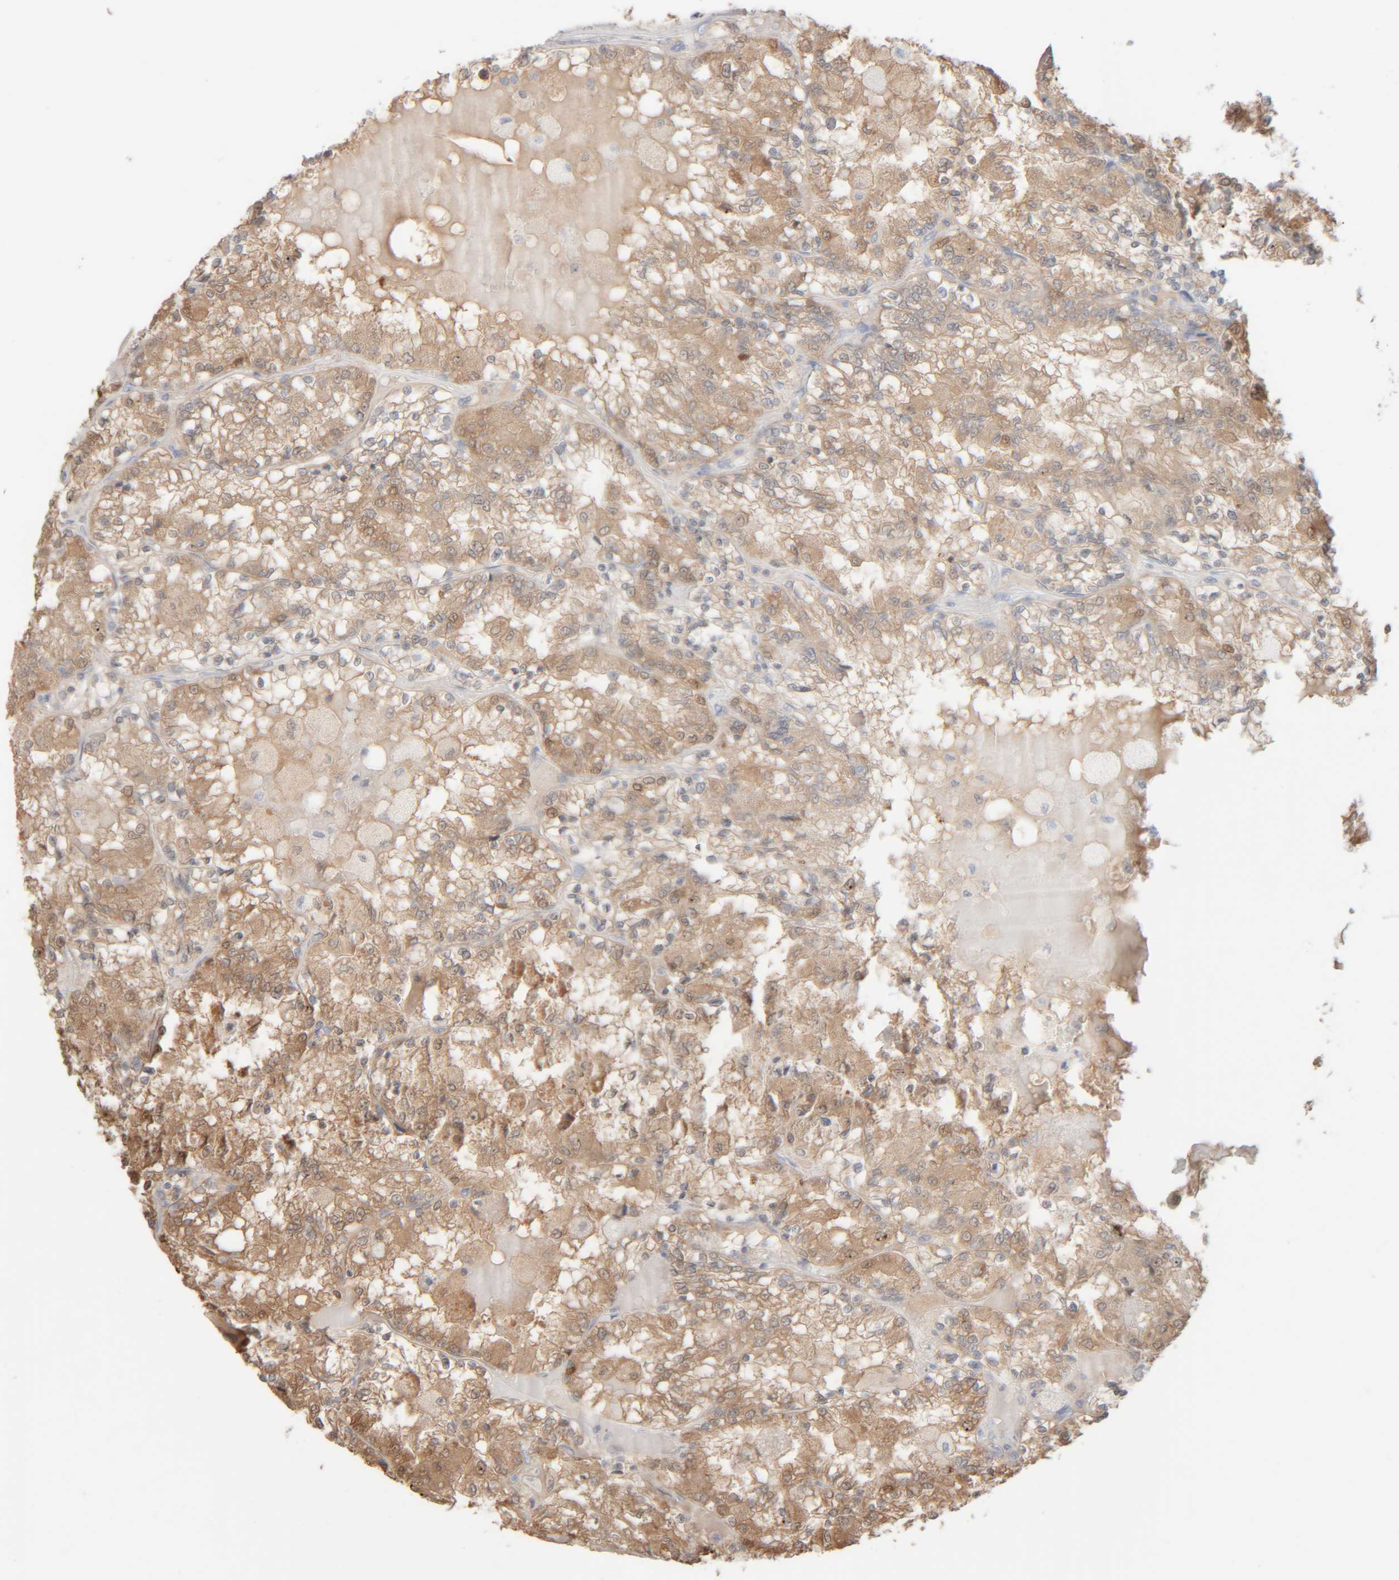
{"staining": {"intensity": "moderate", "quantity": ">75%", "location": "cytoplasmic/membranous"}, "tissue": "renal cancer", "cell_type": "Tumor cells", "image_type": "cancer", "snomed": [{"axis": "morphology", "description": "Adenocarcinoma, NOS"}, {"axis": "topography", "description": "Kidney"}], "caption": "Human renal adenocarcinoma stained for a protein (brown) shows moderate cytoplasmic/membranous positive expression in about >75% of tumor cells.", "gene": "RIDA", "patient": {"sex": "female", "age": 56}}